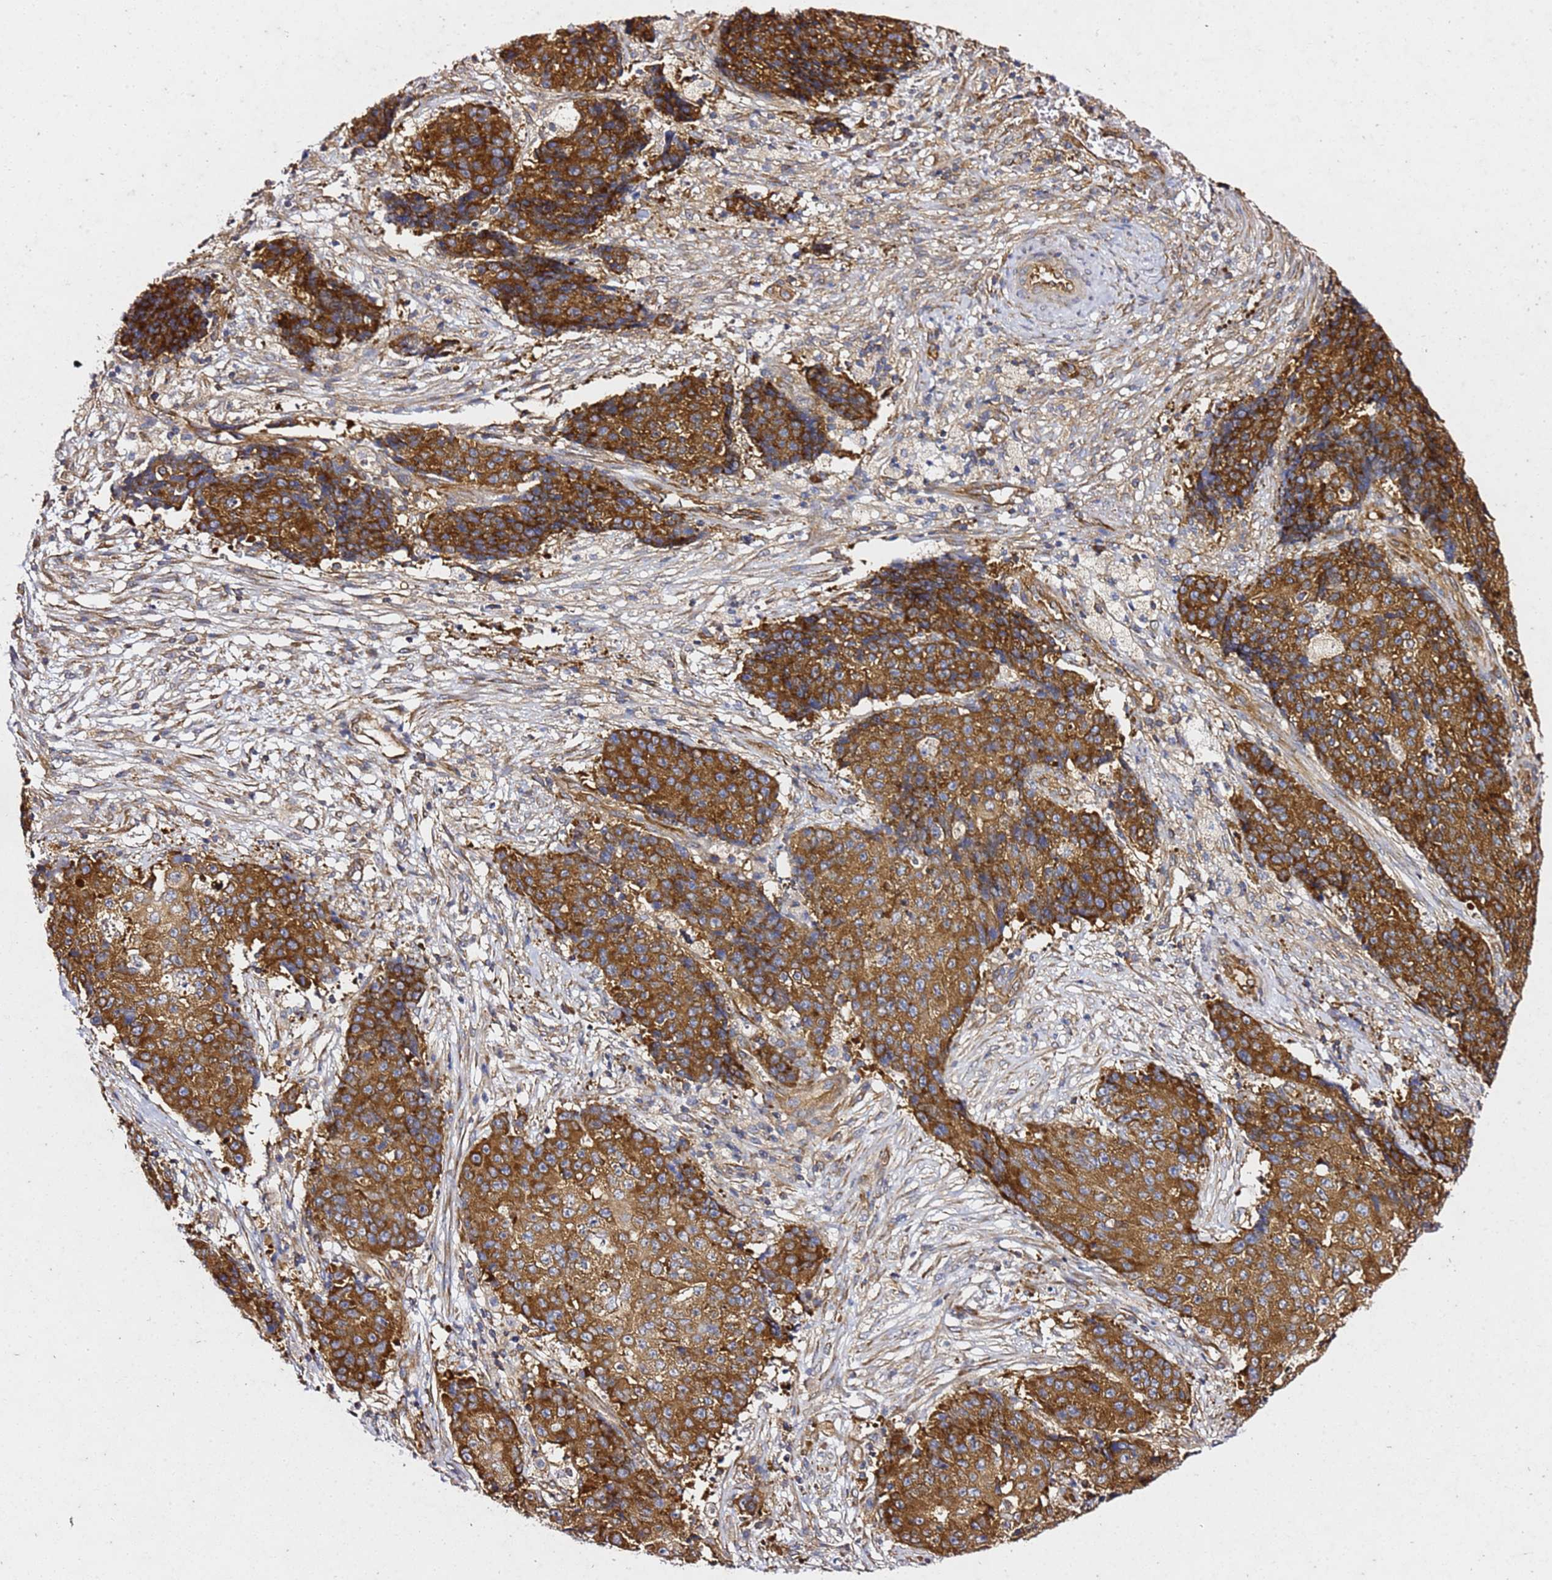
{"staining": {"intensity": "strong", "quantity": ">75%", "location": "cytoplasmic/membranous"}, "tissue": "ovarian cancer", "cell_type": "Tumor cells", "image_type": "cancer", "snomed": [{"axis": "morphology", "description": "Carcinoma, endometroid"}, {"axis": "topography", "description": "Ovary"}], "caption": "Brown immunohistochemical staining in ovarian endometroid carcinoma demonstrates strong cytoplasmic/membranous staining in about >75% of tumor cells. Nuclei are stained in blue.", "gene": "TPST1", "patient": {"sex": "female", "age": 42}}